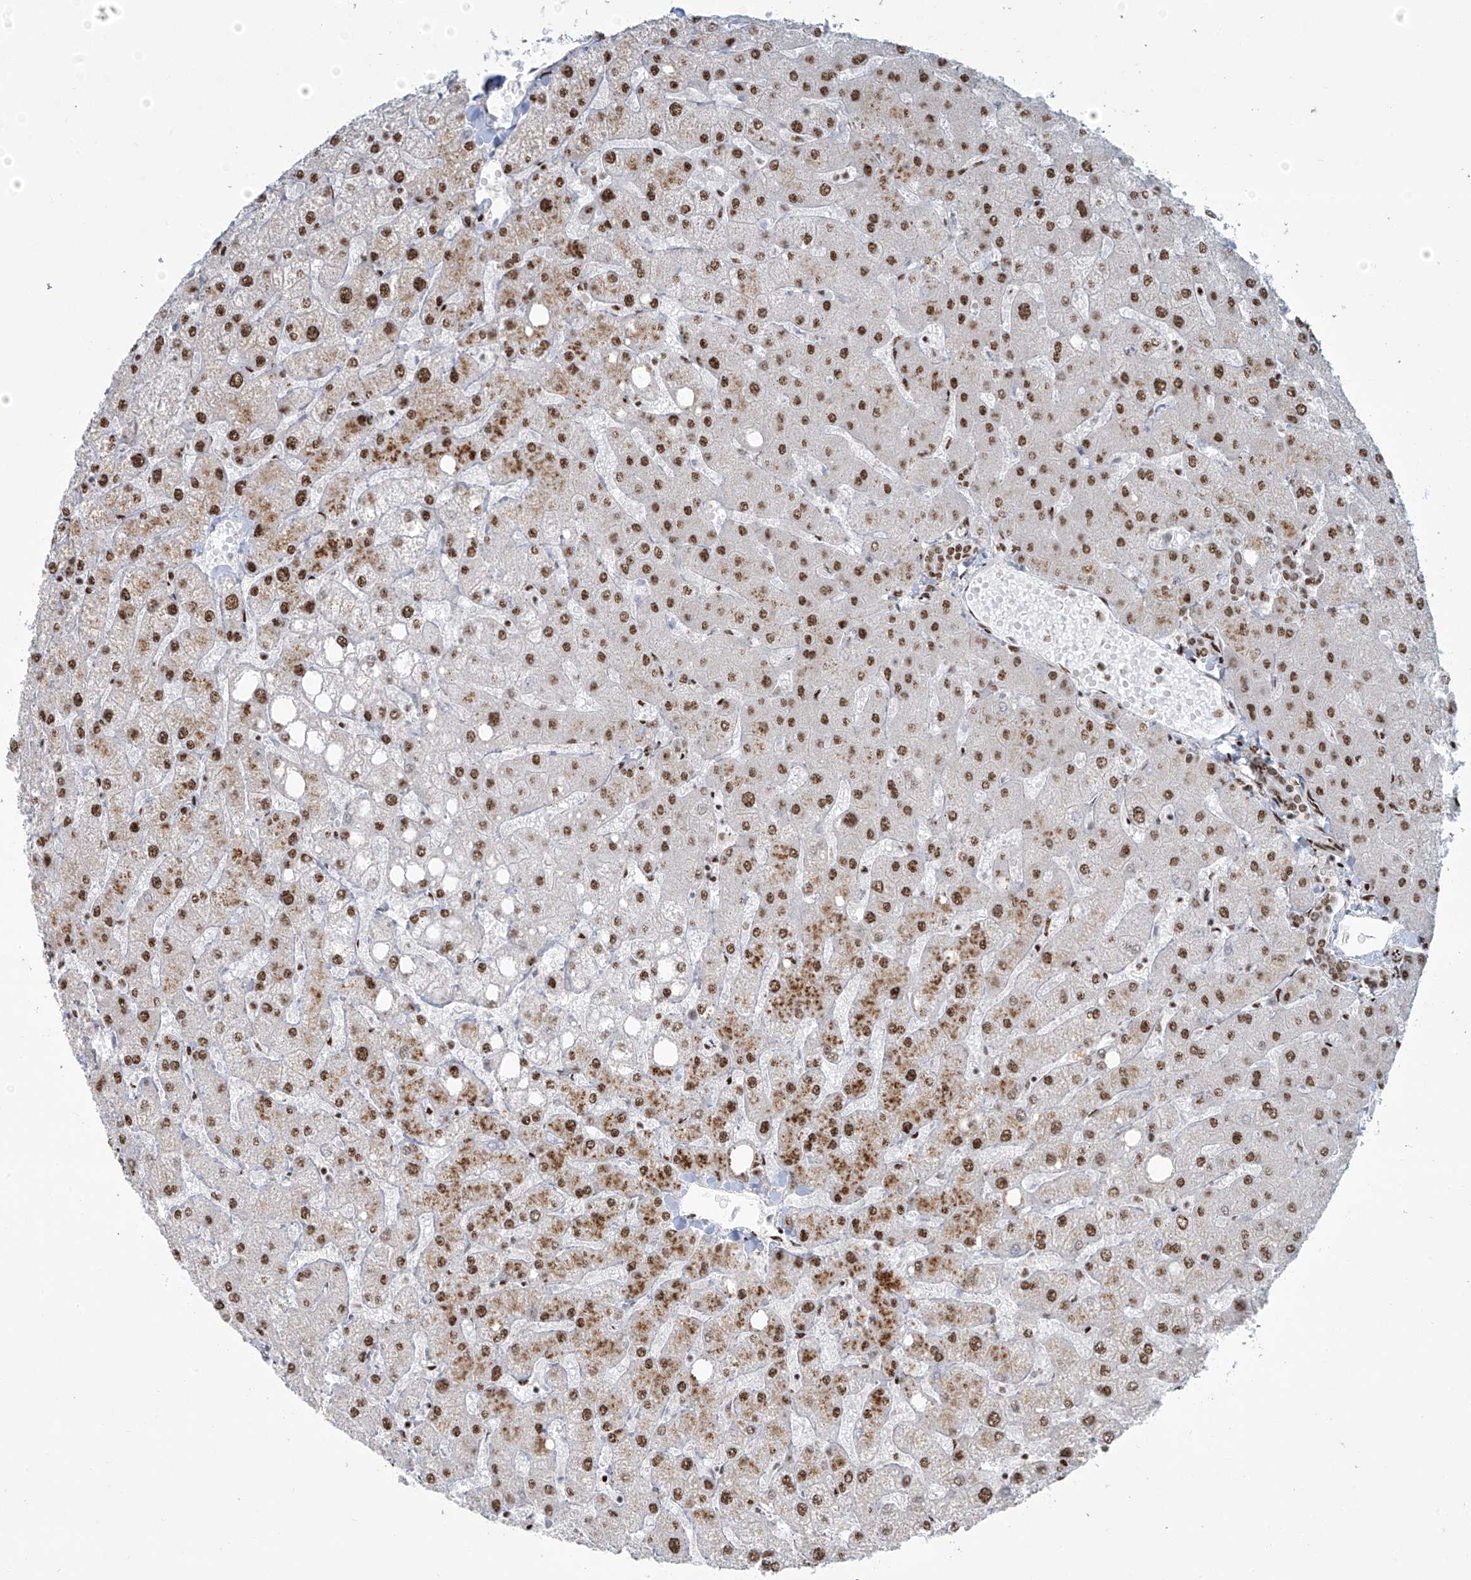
{"staining": {"intensity": "moderate", "quantity": ">75%", "location": "nuclear"}, "tissue": "liver", "cell_type": "Cholangiocytes", "image_type": "normal", "snomed": [{"axis": "morphology", "description": "Normal tissue, NOS"}, {"axis": "topography", "description": "Liver"}], "caption": "IHC staining of normal liver, which reveals medium levels of moderate nuclear expression in approximately >75% of cholangiocytes indicating moderate nuclear protein positivity. The staining was performed using DAB (brown) for protein detection and nuclei were counterstained in hematoxylin (blue).", "gene": "MS4A6A", "patient": {"sex": "female", "age": 54}}